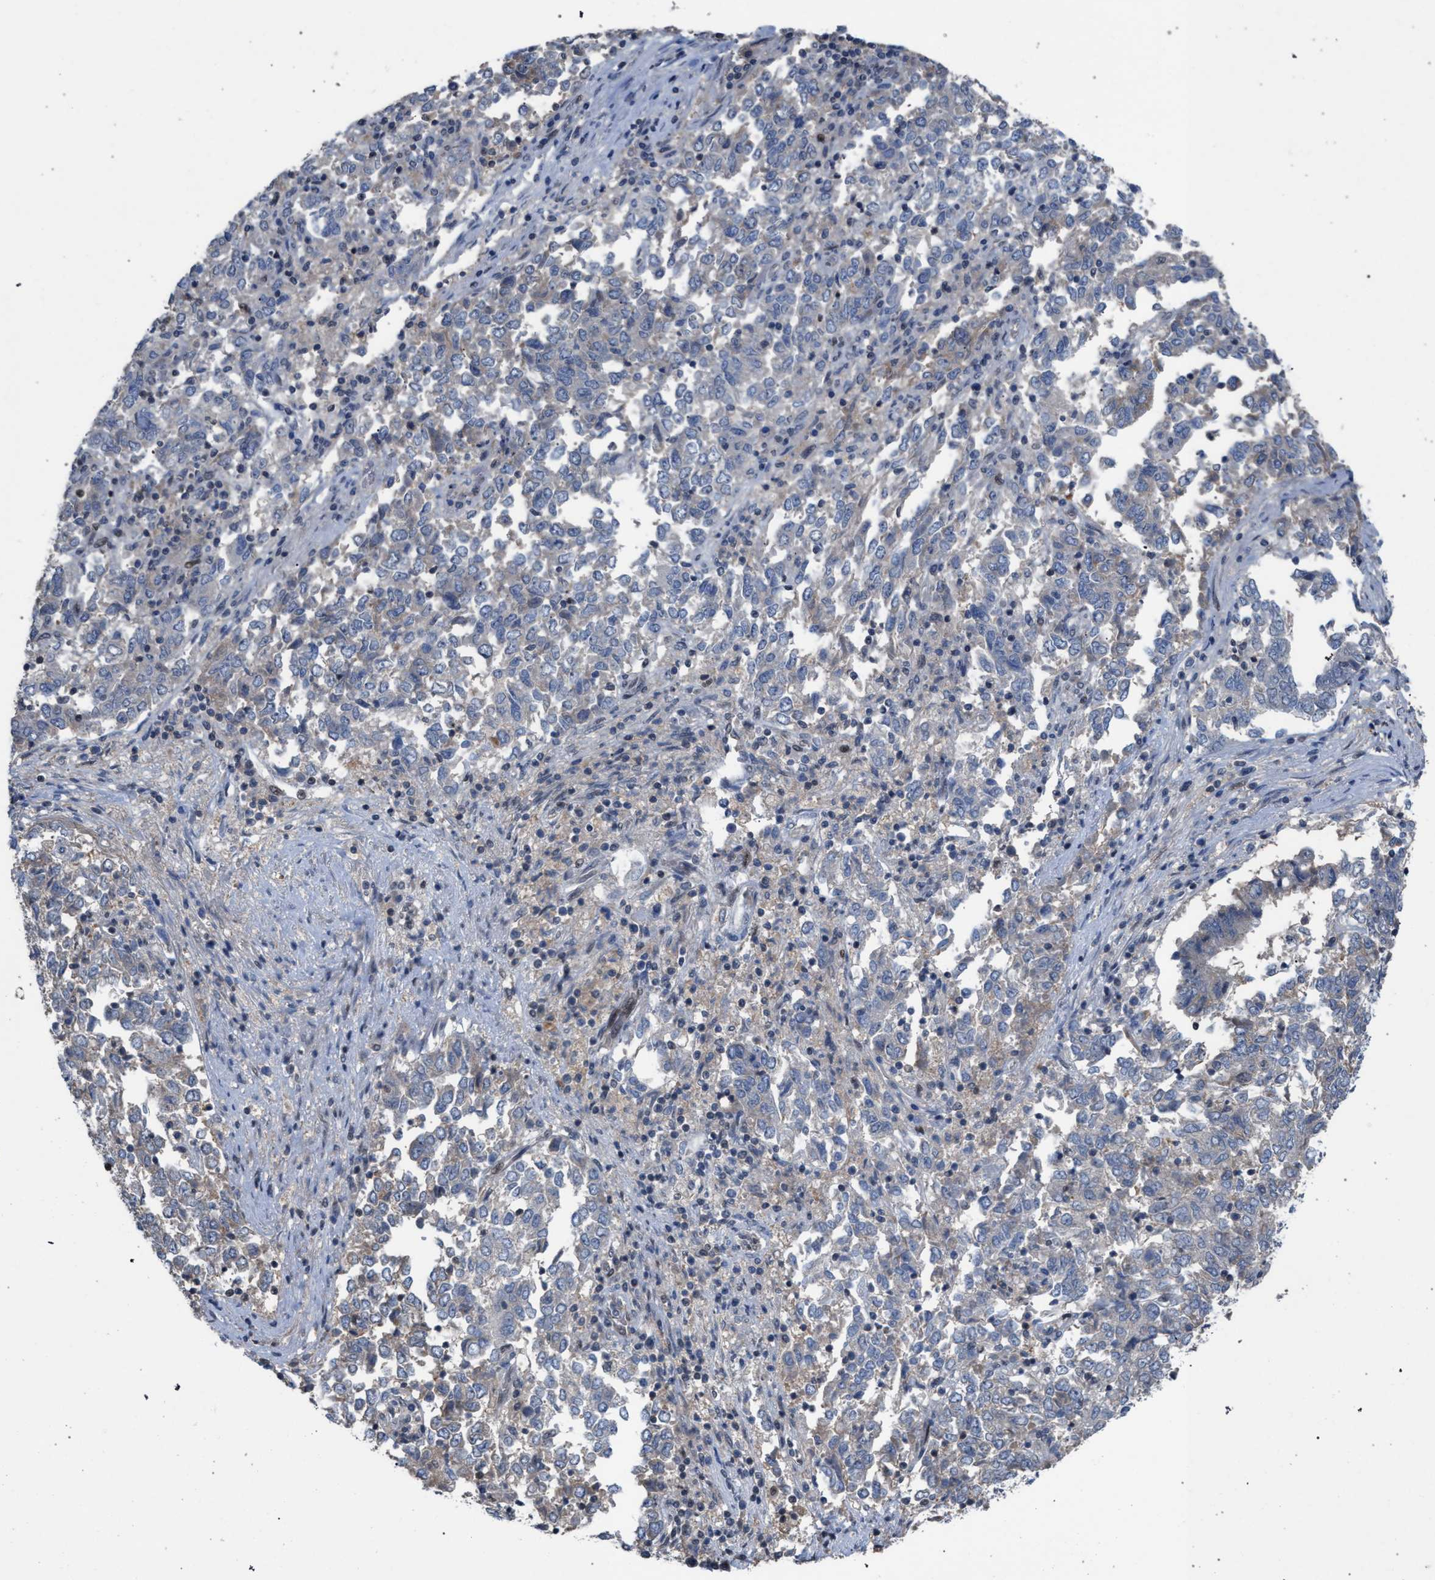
{"staining": {"intensity": "weak", "quantity": "<25%", "location": "cytoplasmic/membranous"}, "tissue": "endometrial cancer", "cell_type": "Tumor cells", "image_type": "cancer", "snomed": [{"axis": "morphology", "description": "Adenocarcinoma, NOS"}, {"axis": "topography", "description": "Endometrium"}], "caption": "An image of human endometrial cancer (adenocarcinoma) is negative for staining in tumor cells.", "gene": "TECPR1", "patient": {"sex": "female", "age": 80}}